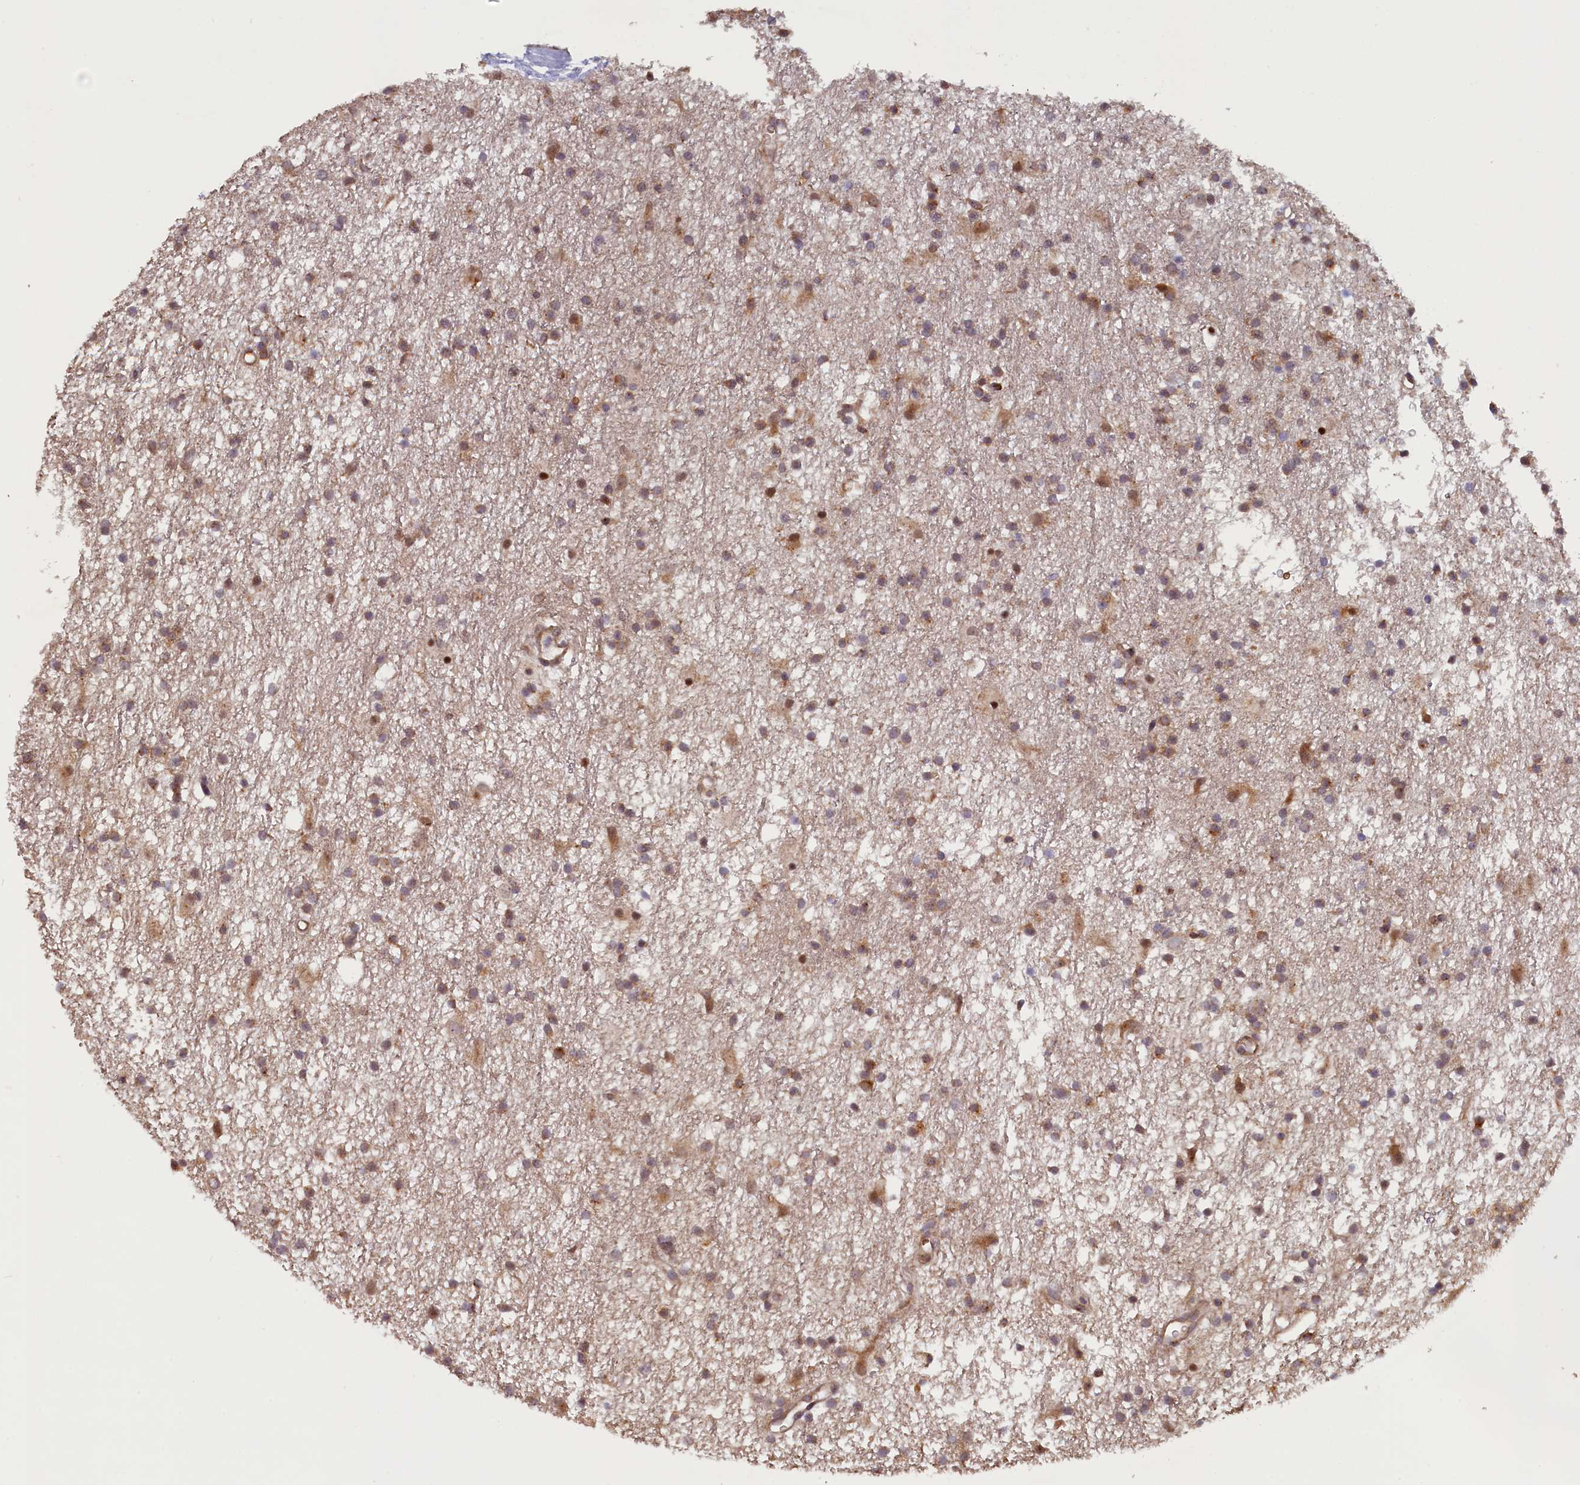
{"staining": {"intensity": "moderate", "quantity": "25%-75%", "location": "cytoplasmic/membranous"}, "tissue": "glioma", "cell_type": "Tumor cells", "image_type": "cancer", "snomed": [{"axis": "morphology", "description": "Glioma, malignant, High grade"}, {"axis": "topography", "description": "Brain"}], "caption": "IHC staining of glioma, which exhibits medium levels of moderate cytoplasmic/membranous positivity in about 25%-75% of tumor cells indicating moderate cytoplasmic/membranous protein positivity. The staining was performed using DAB (brown) for protein detection and nuclei were counterstained in hematoxylin (blue).", "gene": "CCDC9B", "patient": {"sex": "male", "age": 77}}